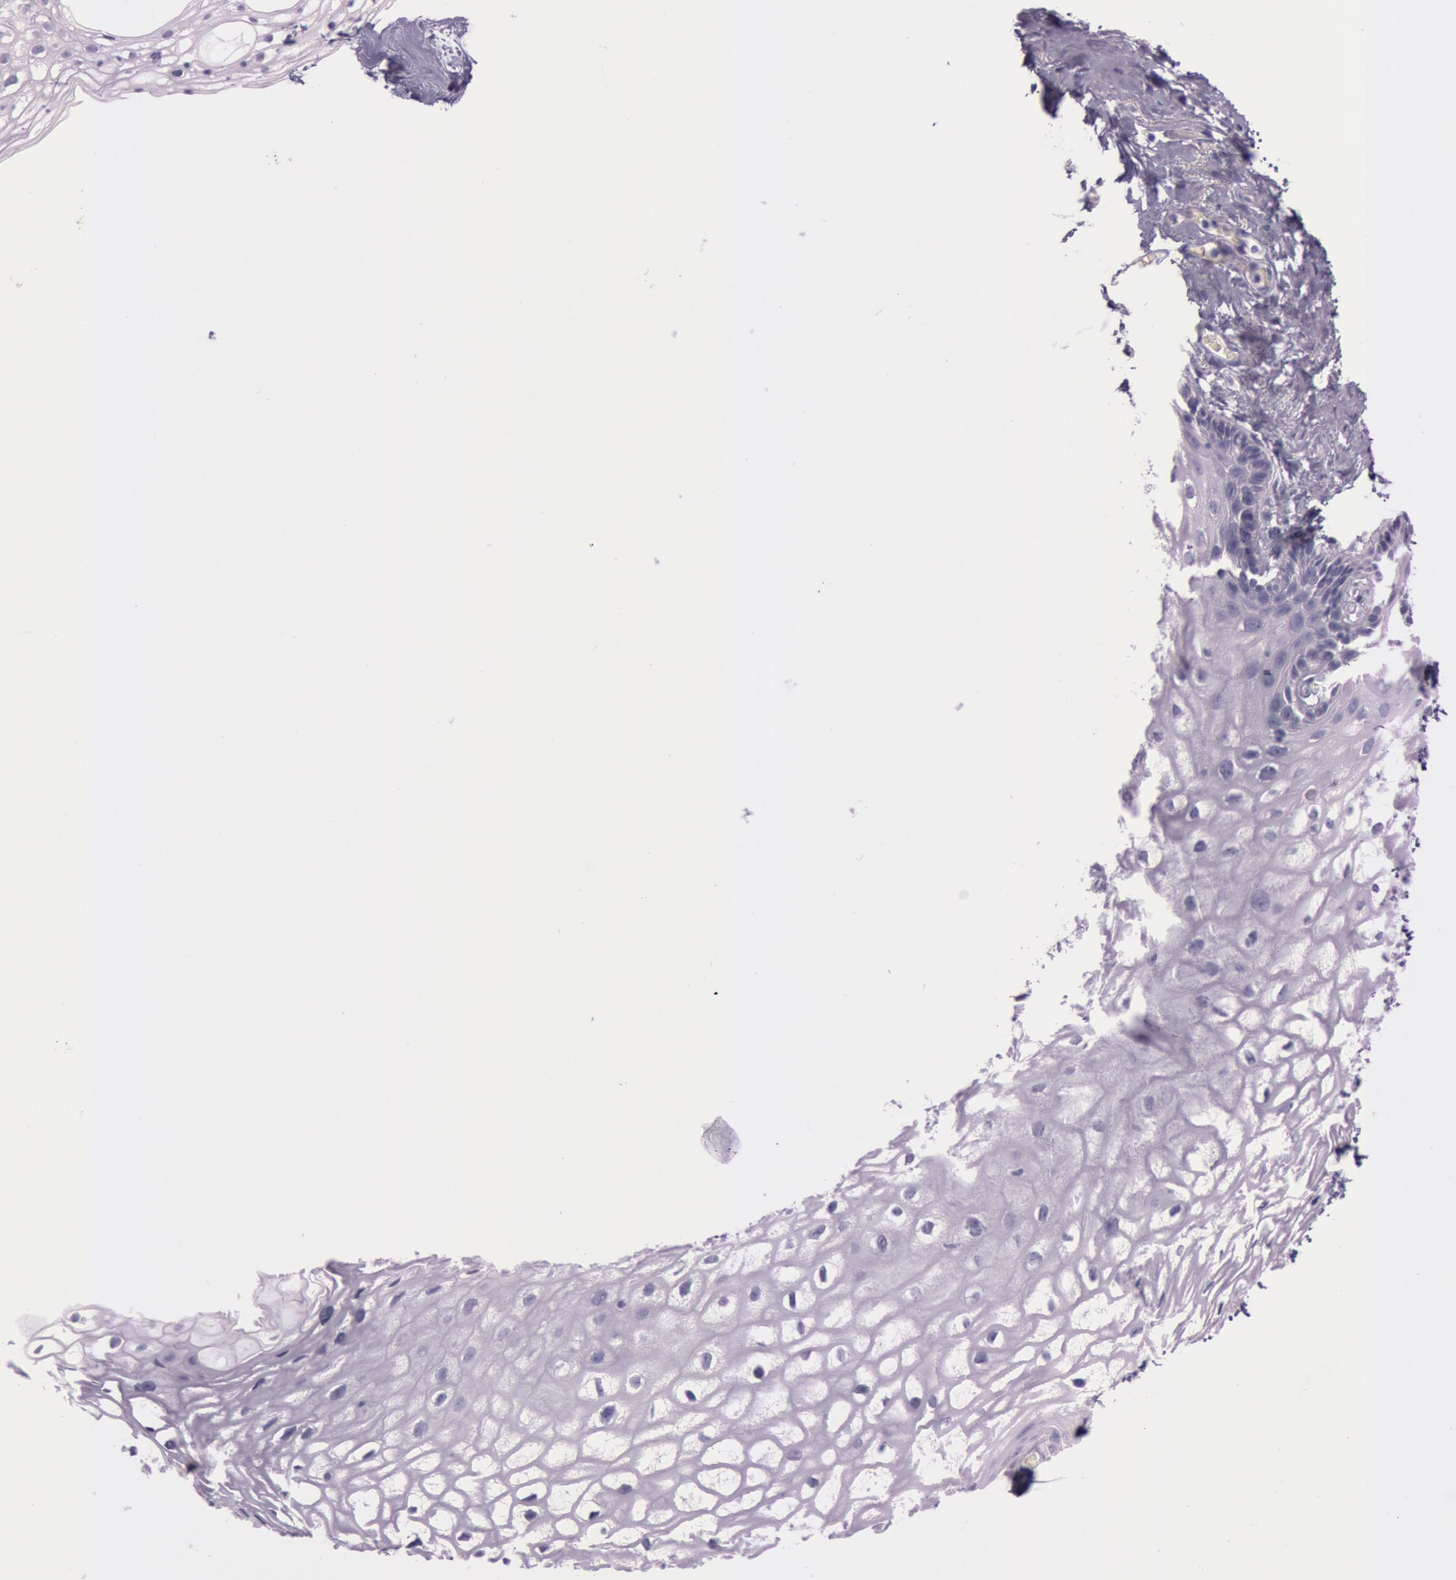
{"staining": {"intensity": "negative", "quantity": "none", "location": "none"}, "tissue": "vagina", "cell_type": "Squamous epithelial cells", "image_type": "normal", "snomed": [{"axis": "morphology", "description": "Normal tissue, NOS"}, {"axis": "topography", "description": "Vagina"}], "caption": "DAB (3,3'-diaminobenzidine) immunohistochemical staining of normal human vagina exhibits no significant expression in squamous epithelial cells.", "gene": "FOLH1", "patient": {"sex": "female", "age": 61}}